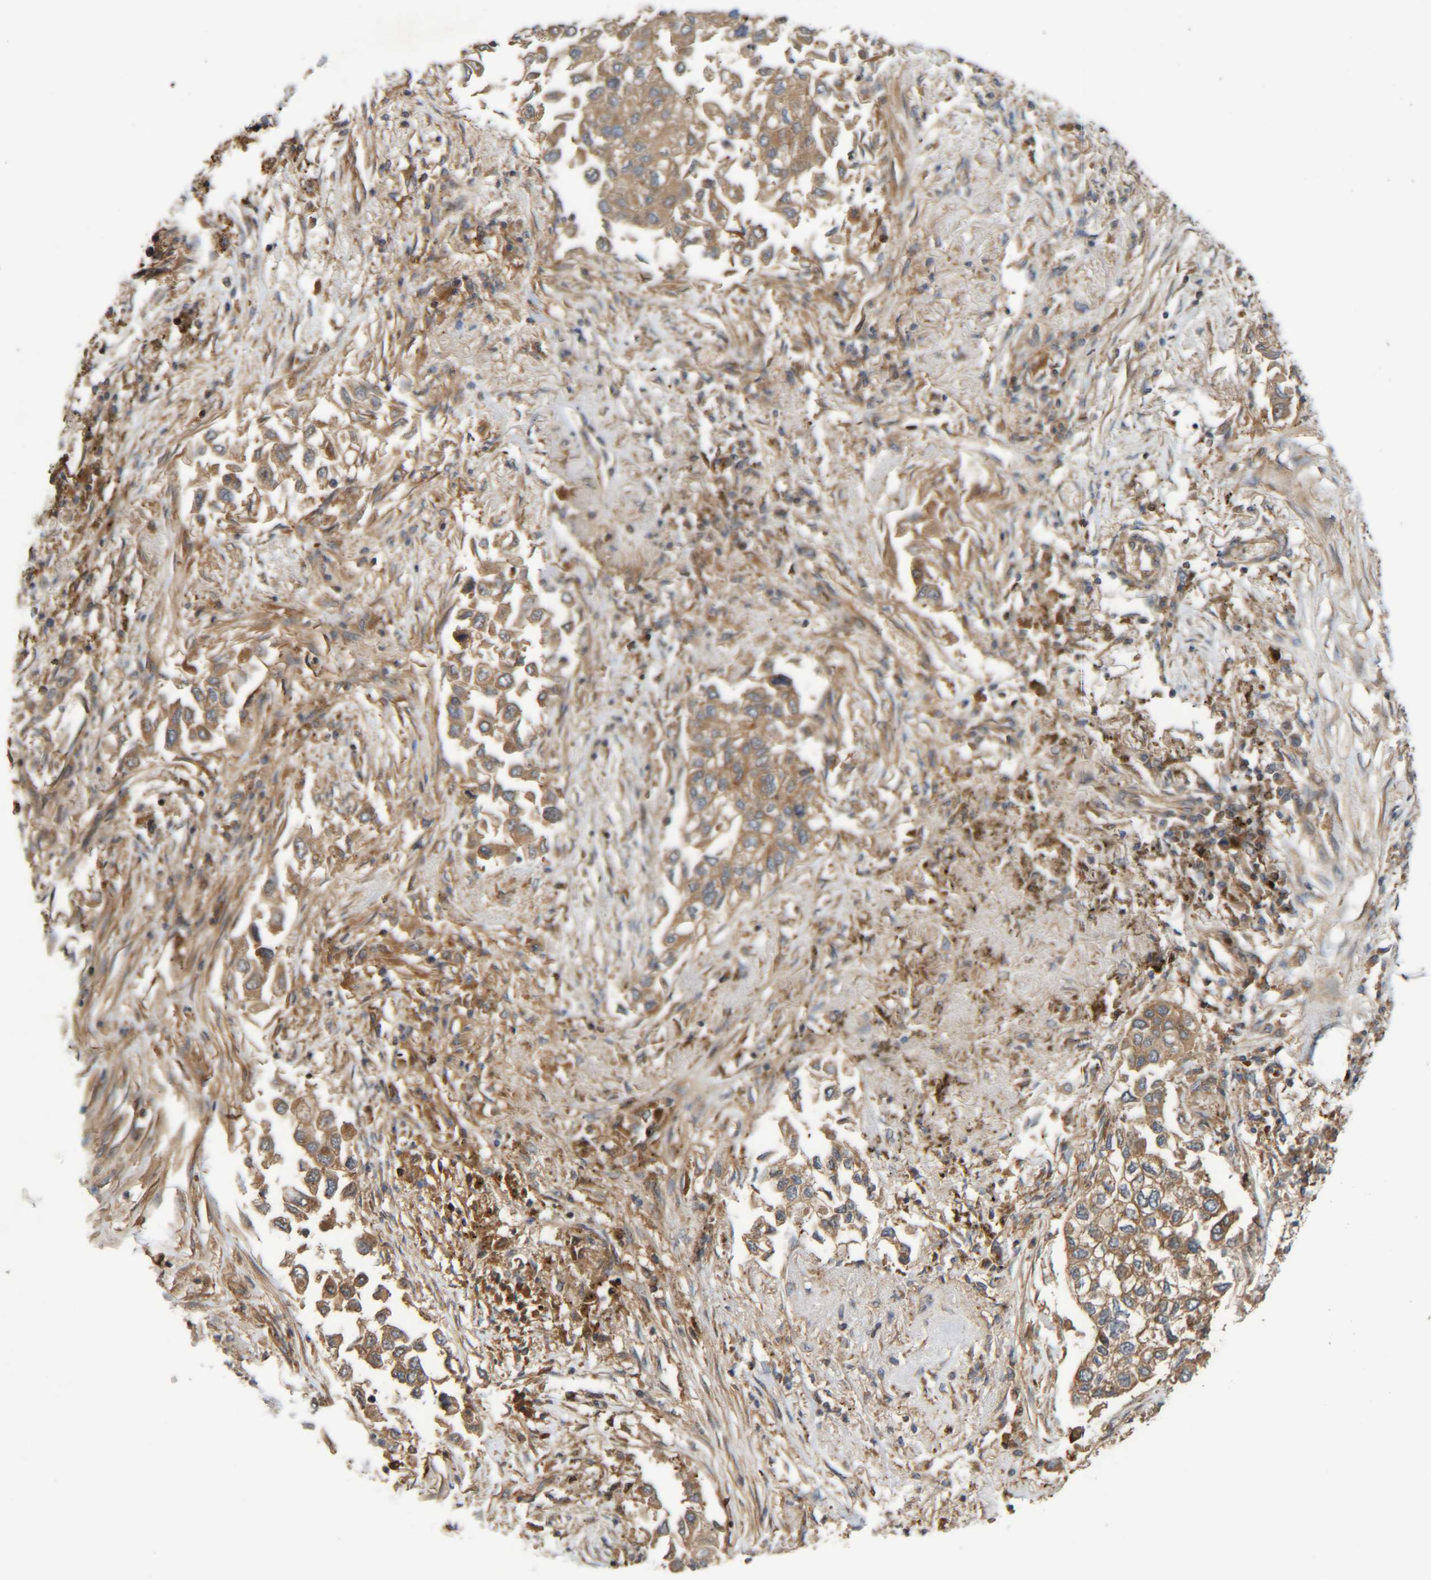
{"staining": {"intensity": "moderate", "quantity": ">75%", "location": "cytoplasmic/membranous"}, "tissue": "lung cancer", "cell_type": "Tumor cells", "image_type": "cancer", "snomed": [{"axis": "morphology", "description": "Inflammation, NOS"}, {"axis": "morphology", "description": "Adenocarcinoma, NOS"}, {"axis": "topography", "description": "Lung"}], "caption": "Protein staining demonstrates moderate cytoplasmic/membranous positivity in about >75% of tumor cells in lung cancer (adenocarcinoma).", "gene": "CCDC57", "patient": {"sex": "male", "age": 63}}